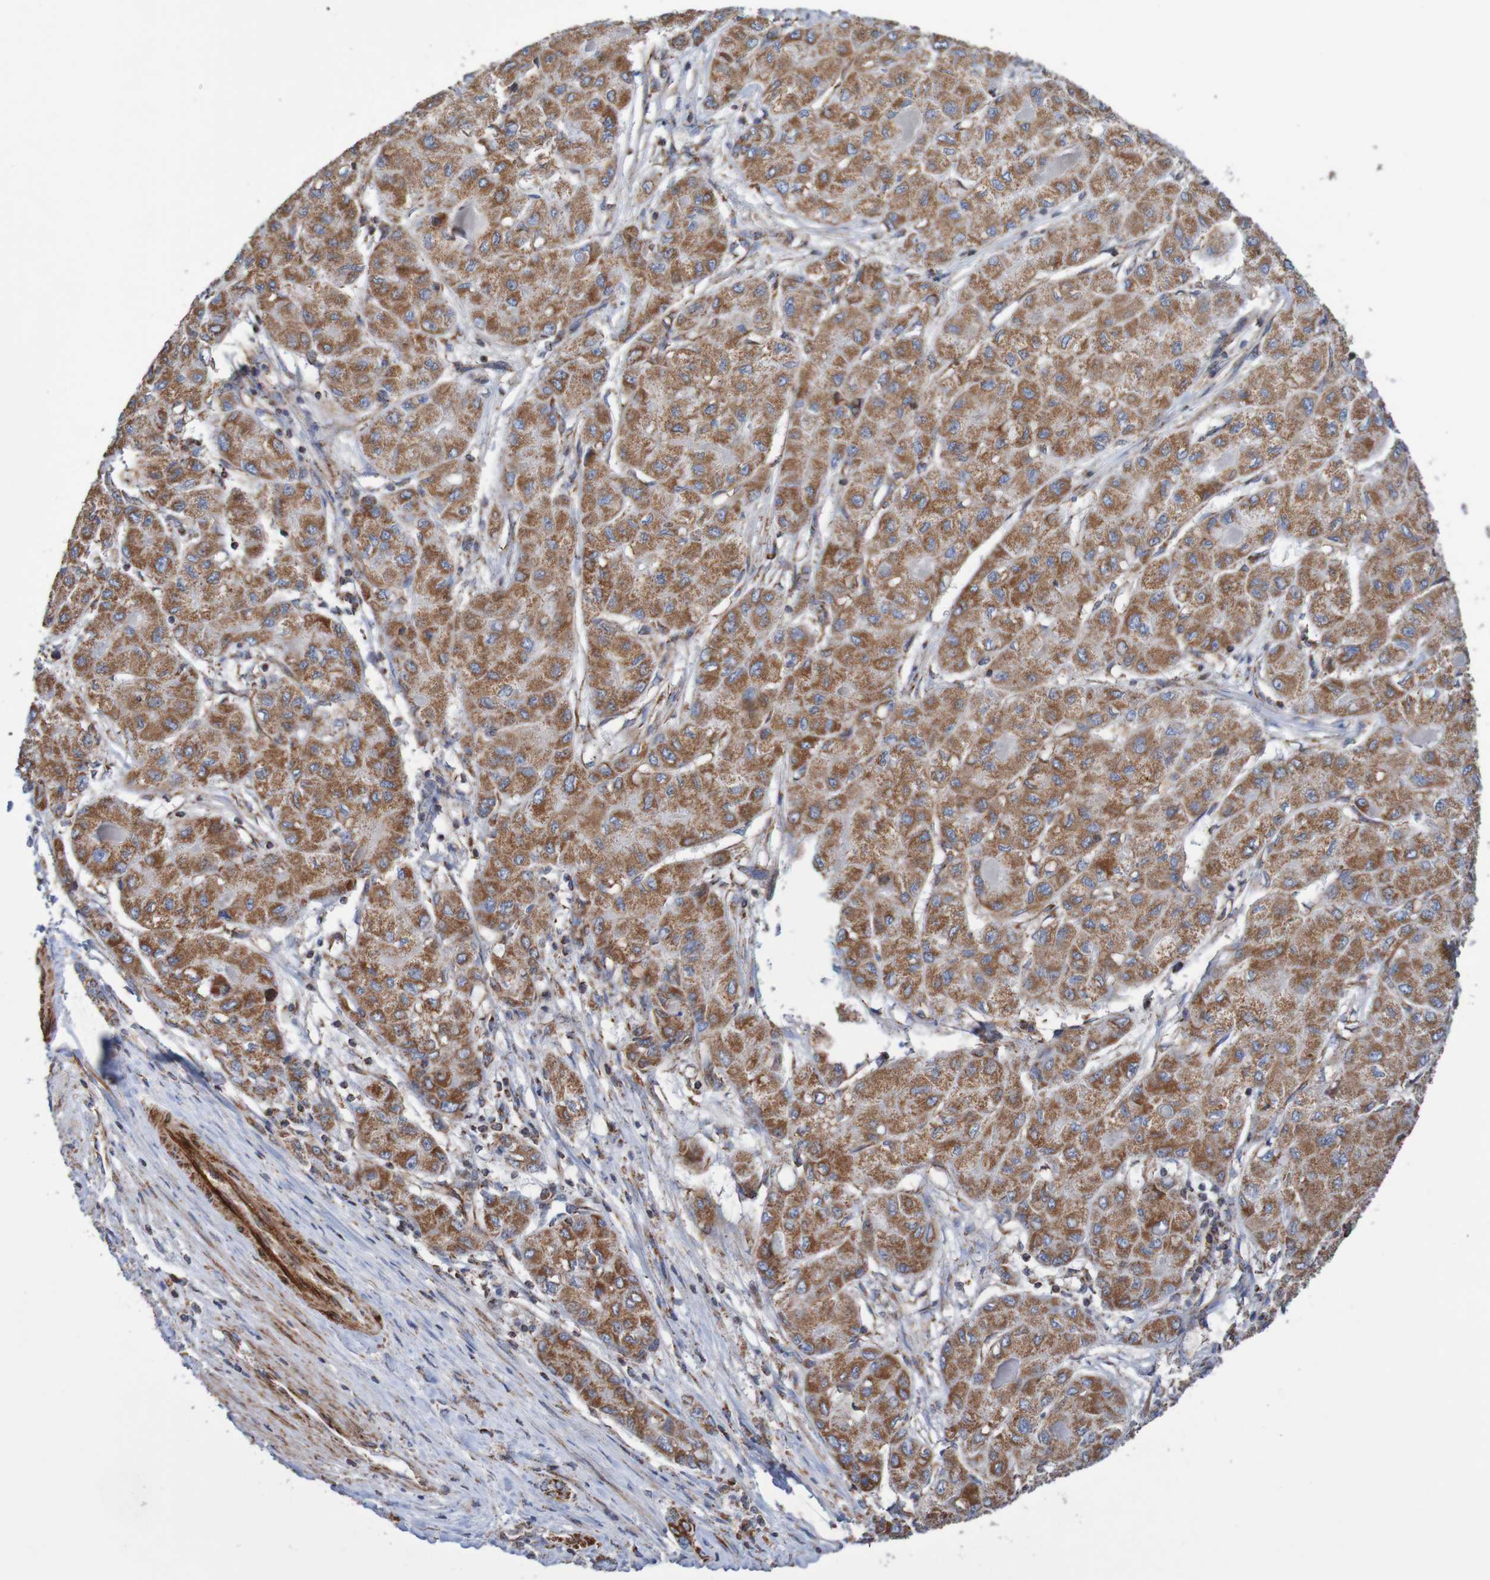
{"staining": {"intensity": "moderate", "quantity": ">75%", "location": "cytoplasmic/membranous"}, "tissue": "liver cancer", "cell_type": "Tumor cells", "image_type": "cancer", "snomed": [{"axis": "morphology", "description": "Carcinoma, Hepatocellular, NOS"}, {"axis": "topography", "description": "Liver"}], "caption": "Protein staining of liver hepatocellular carcinoma tissue exhibits moderate cytoplasmic/membranous positivity in about >75% of tumor cells.", "gene": "MMEL1", "patient": {"sex": "male", "age": 80}}